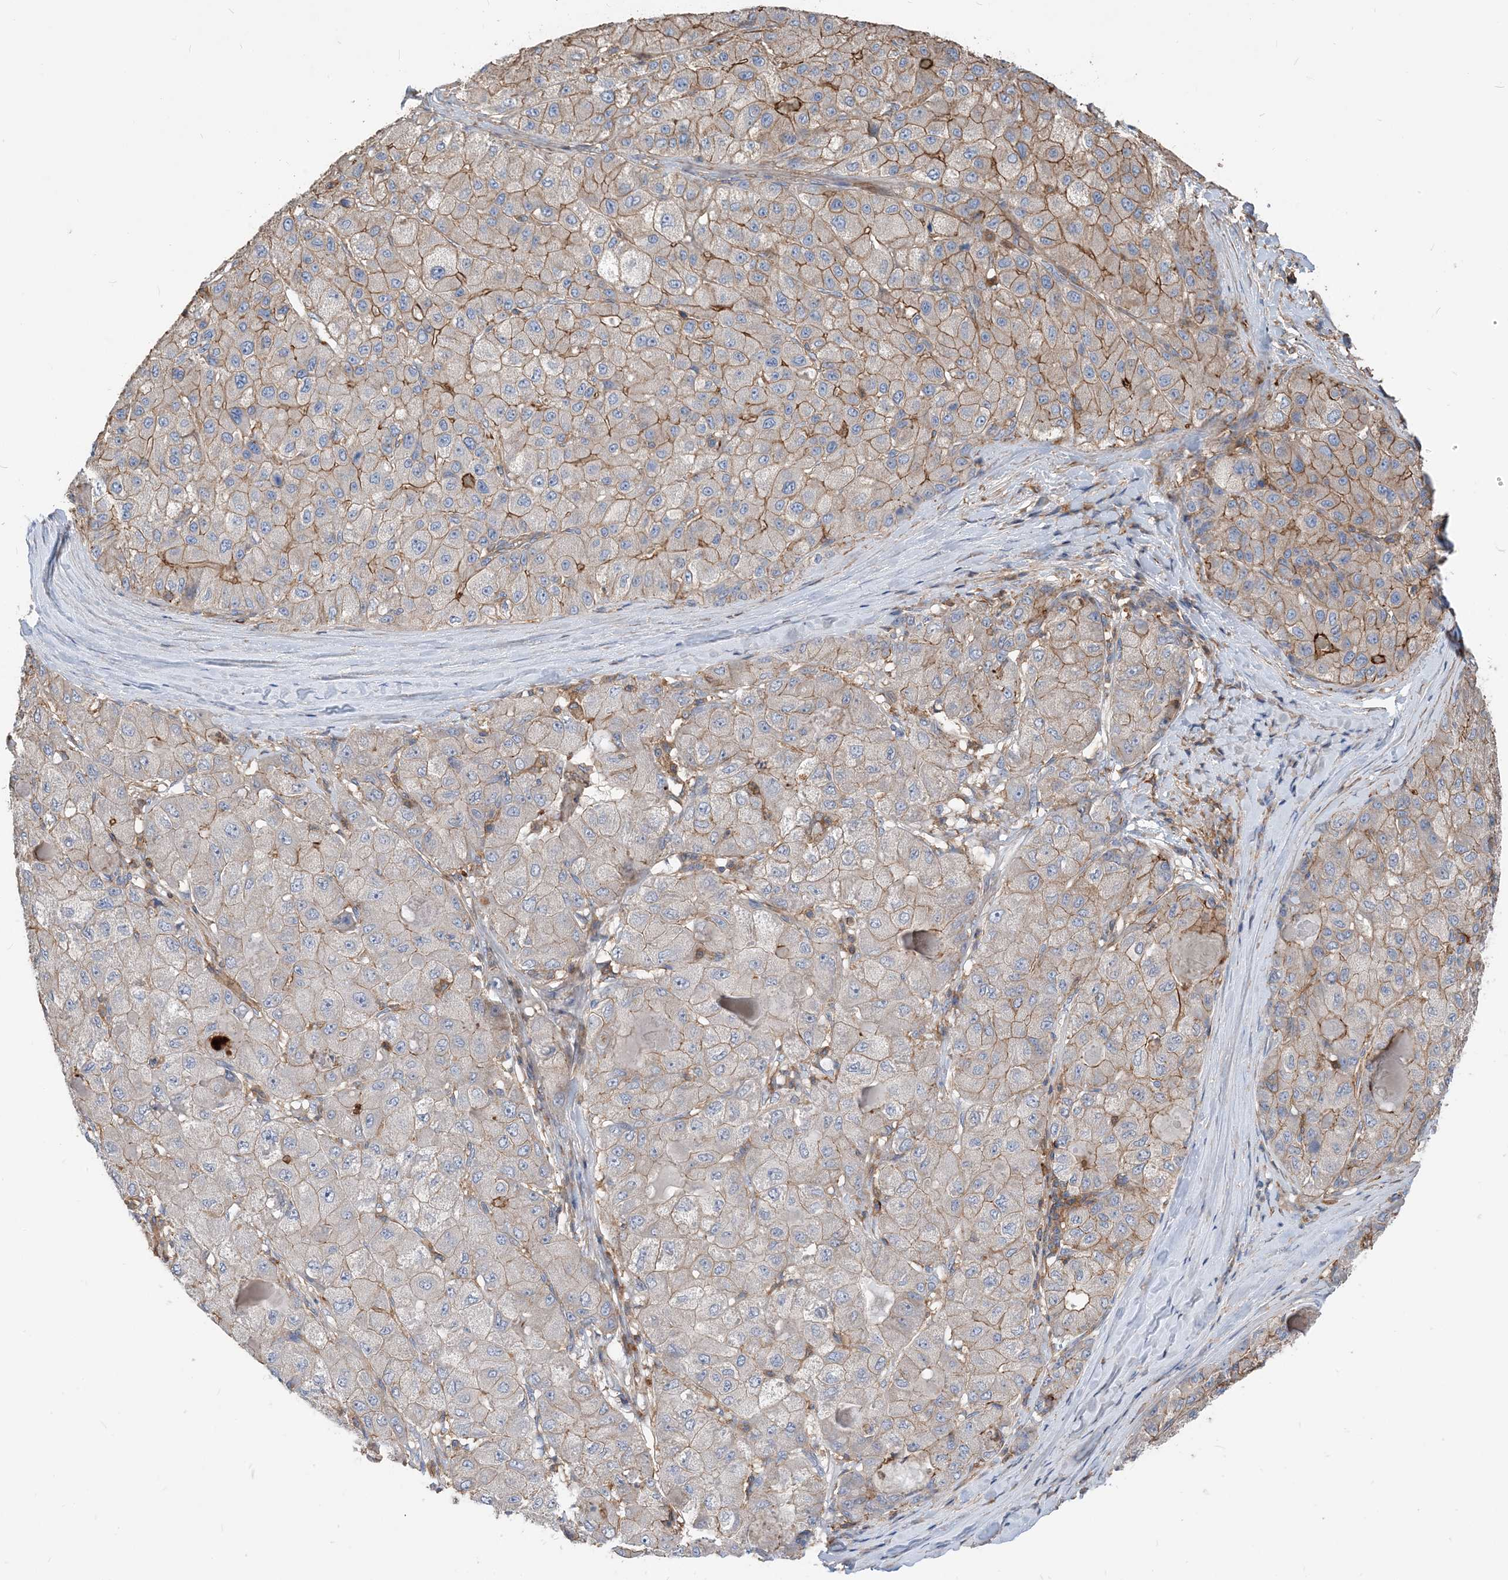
{"staining": {"intensity": "moderate", "quantity": "<25%", "location": "cytoplasmic/membranous"}, "tissue": "liver cancer", "cell_type": "Tumor cells", "image_type": "cancer", "snomed": [{"axis": "morphology", "description": "Carcinoma, Hepatocellular, NOS"}, {"axis": "topography", "description": "Liver"}], "caption": "IHC photomicrograph of neoplastic tissue: hepatocellular carcinoma (liver) stained using immunohistochemistry reveals low levels of moderate protein expression localized specifically in the cytoplasmic/membranous of tumor cells, appearing as a cytoplasmic/membranous brown color.", "gene": "PARVG", "patient": {"sex": "male", "age": 80}}